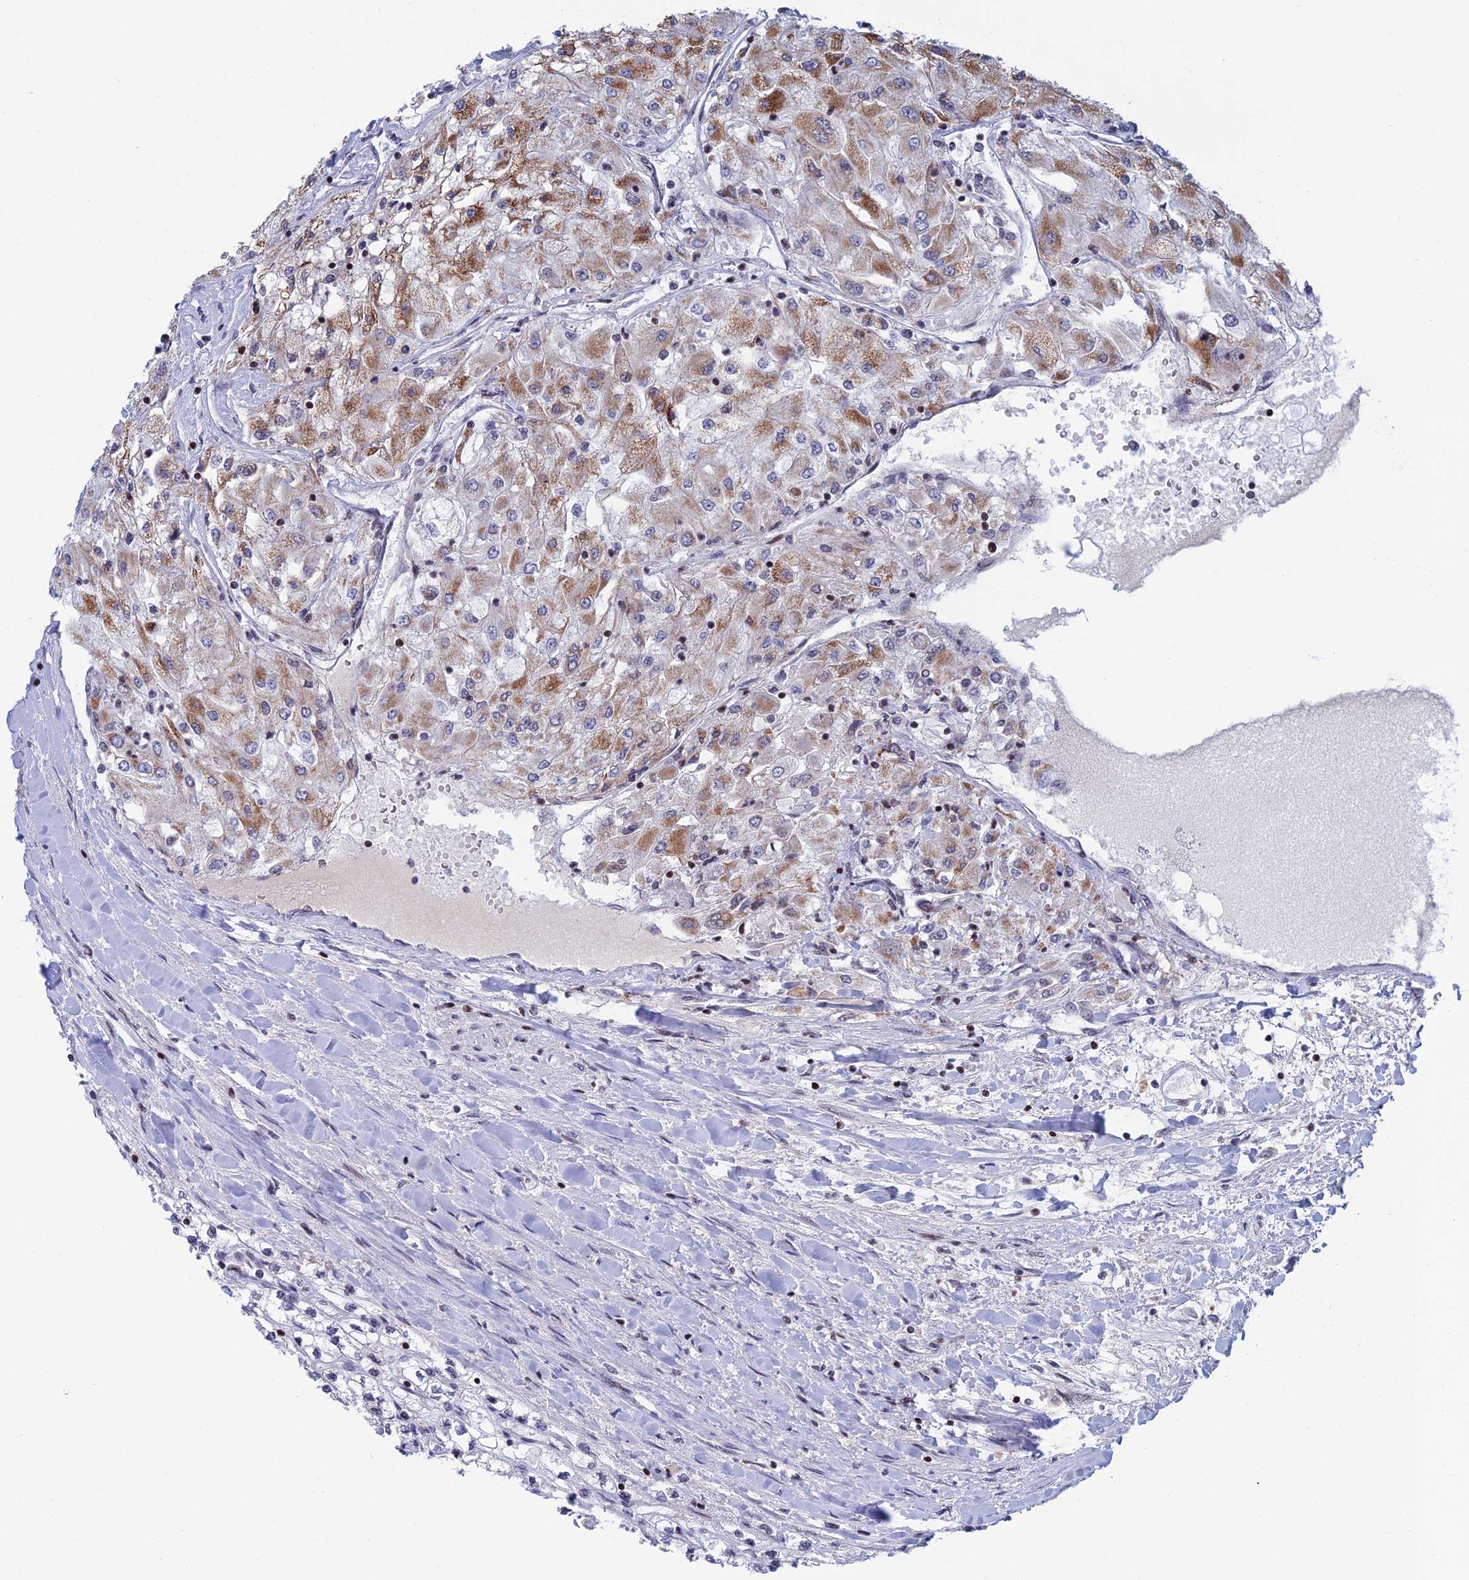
{"staining": {"intensity": "moderate", "quantity": ">75%", "location": "cytoplasmic/membranous"}, "tissue": "renal cancer", "cell_type": "Tumor cells", "image_type": "cancer", "snomed": [{"axis": "morphology", "description": "Adenocarcinoma, NOS"}, {"axis": "topography", "description": "Kidney"}], "caption": "Moderate cytoplasmic/membranous protein positivity is appreciated in approximately >75% of tumor cells in renal cancer.", "gene": "AFF3", "patient": {"sex": "male", "age": 80}}